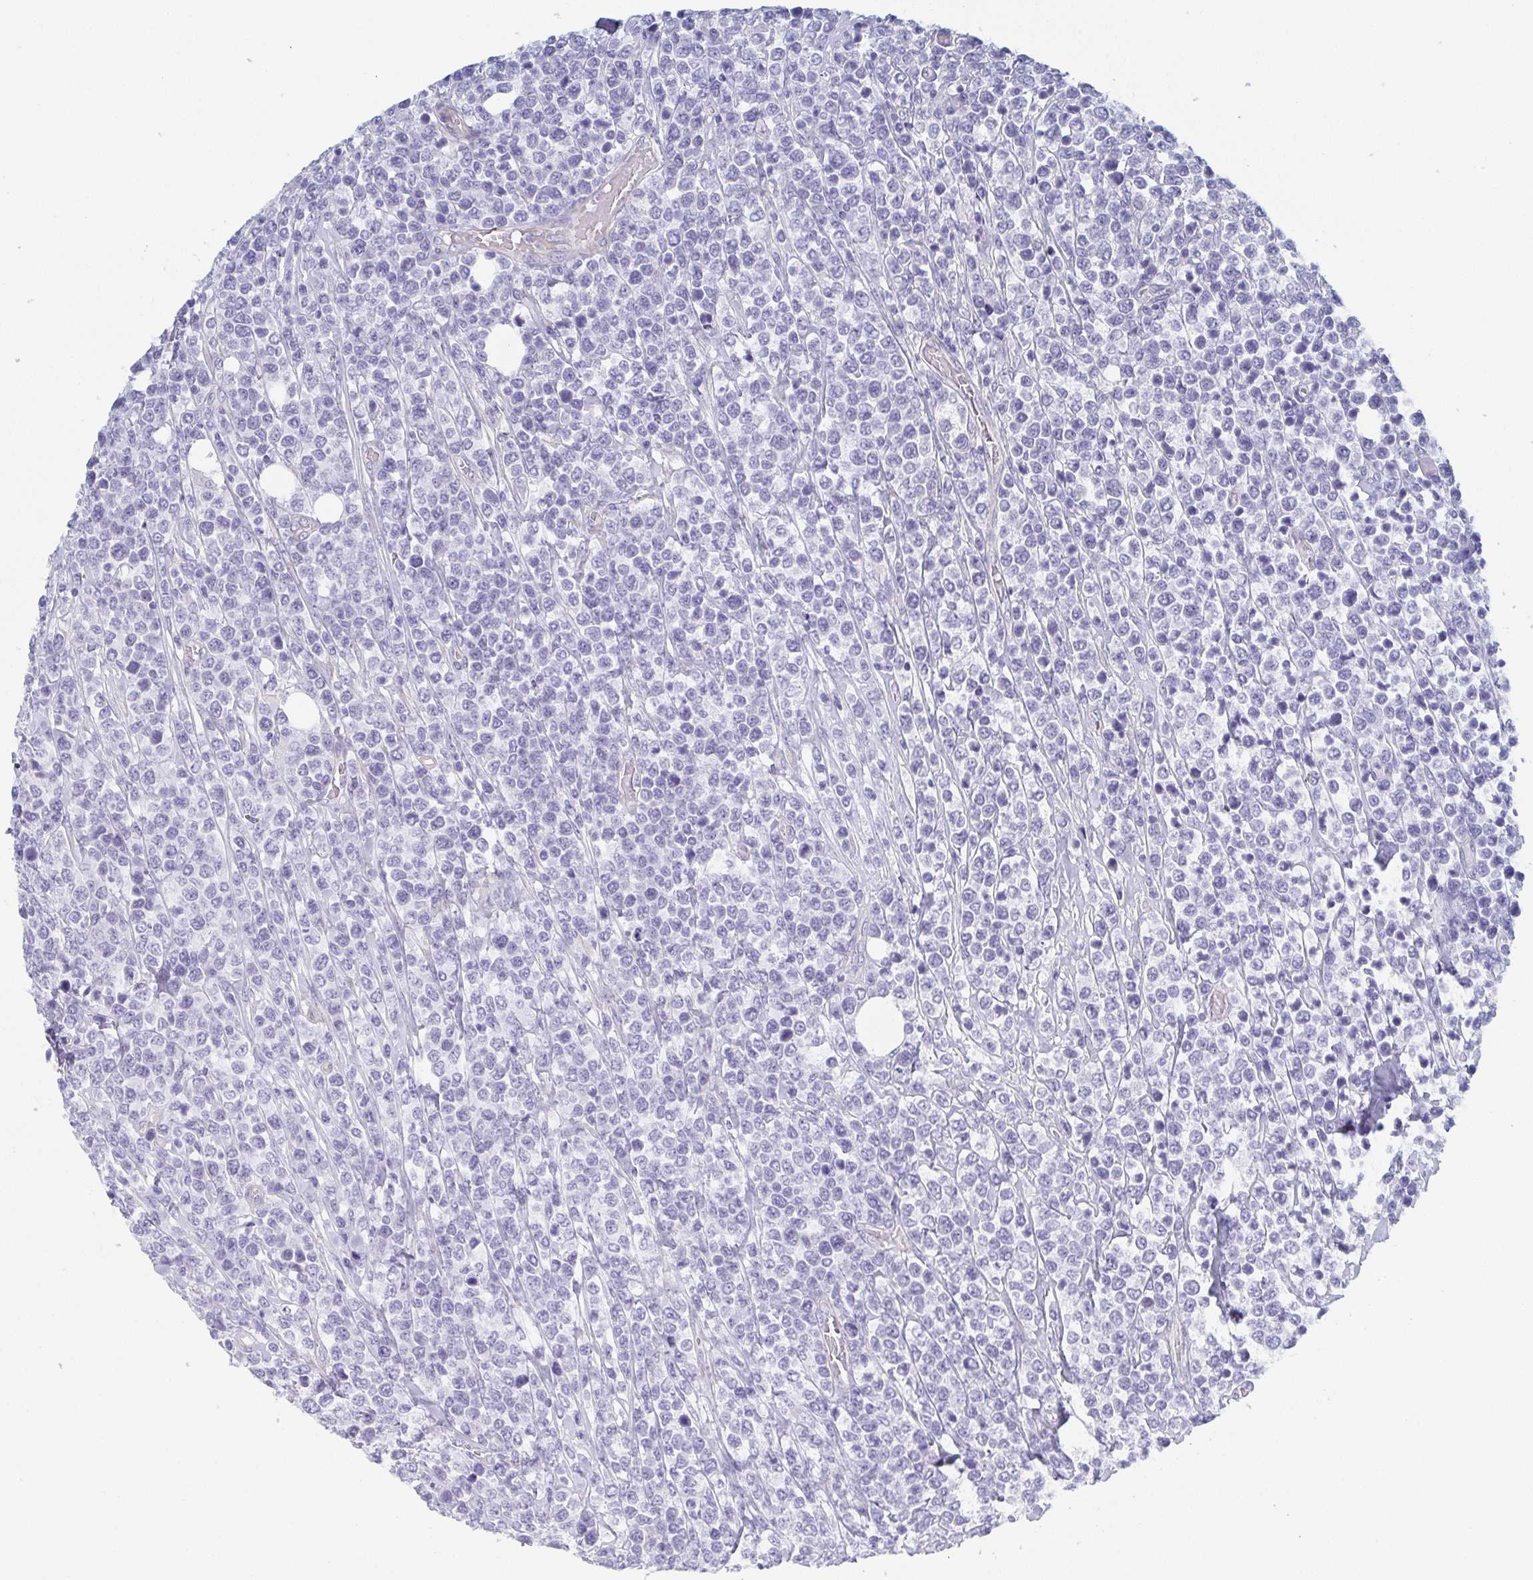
{"staining": {"intensity": "negative", "quantity": "none", "location": "none"}, "tissue": "lymphoma", "cell_type": "Tumor cells", "image_type": "cancer", "snomed": [{"axis": "morphology", "description": "Malignant lymphoma, non-Hodgkin's type, High grade"}, {"axis": "topography", "description": "Soft tissue"}], "caption": "Lymphoma stained for a protein using IHC demonstrates no expression tumor cells.", "gene": "DYNC1I1", "patient": {"sex": "female", "age": 56}}